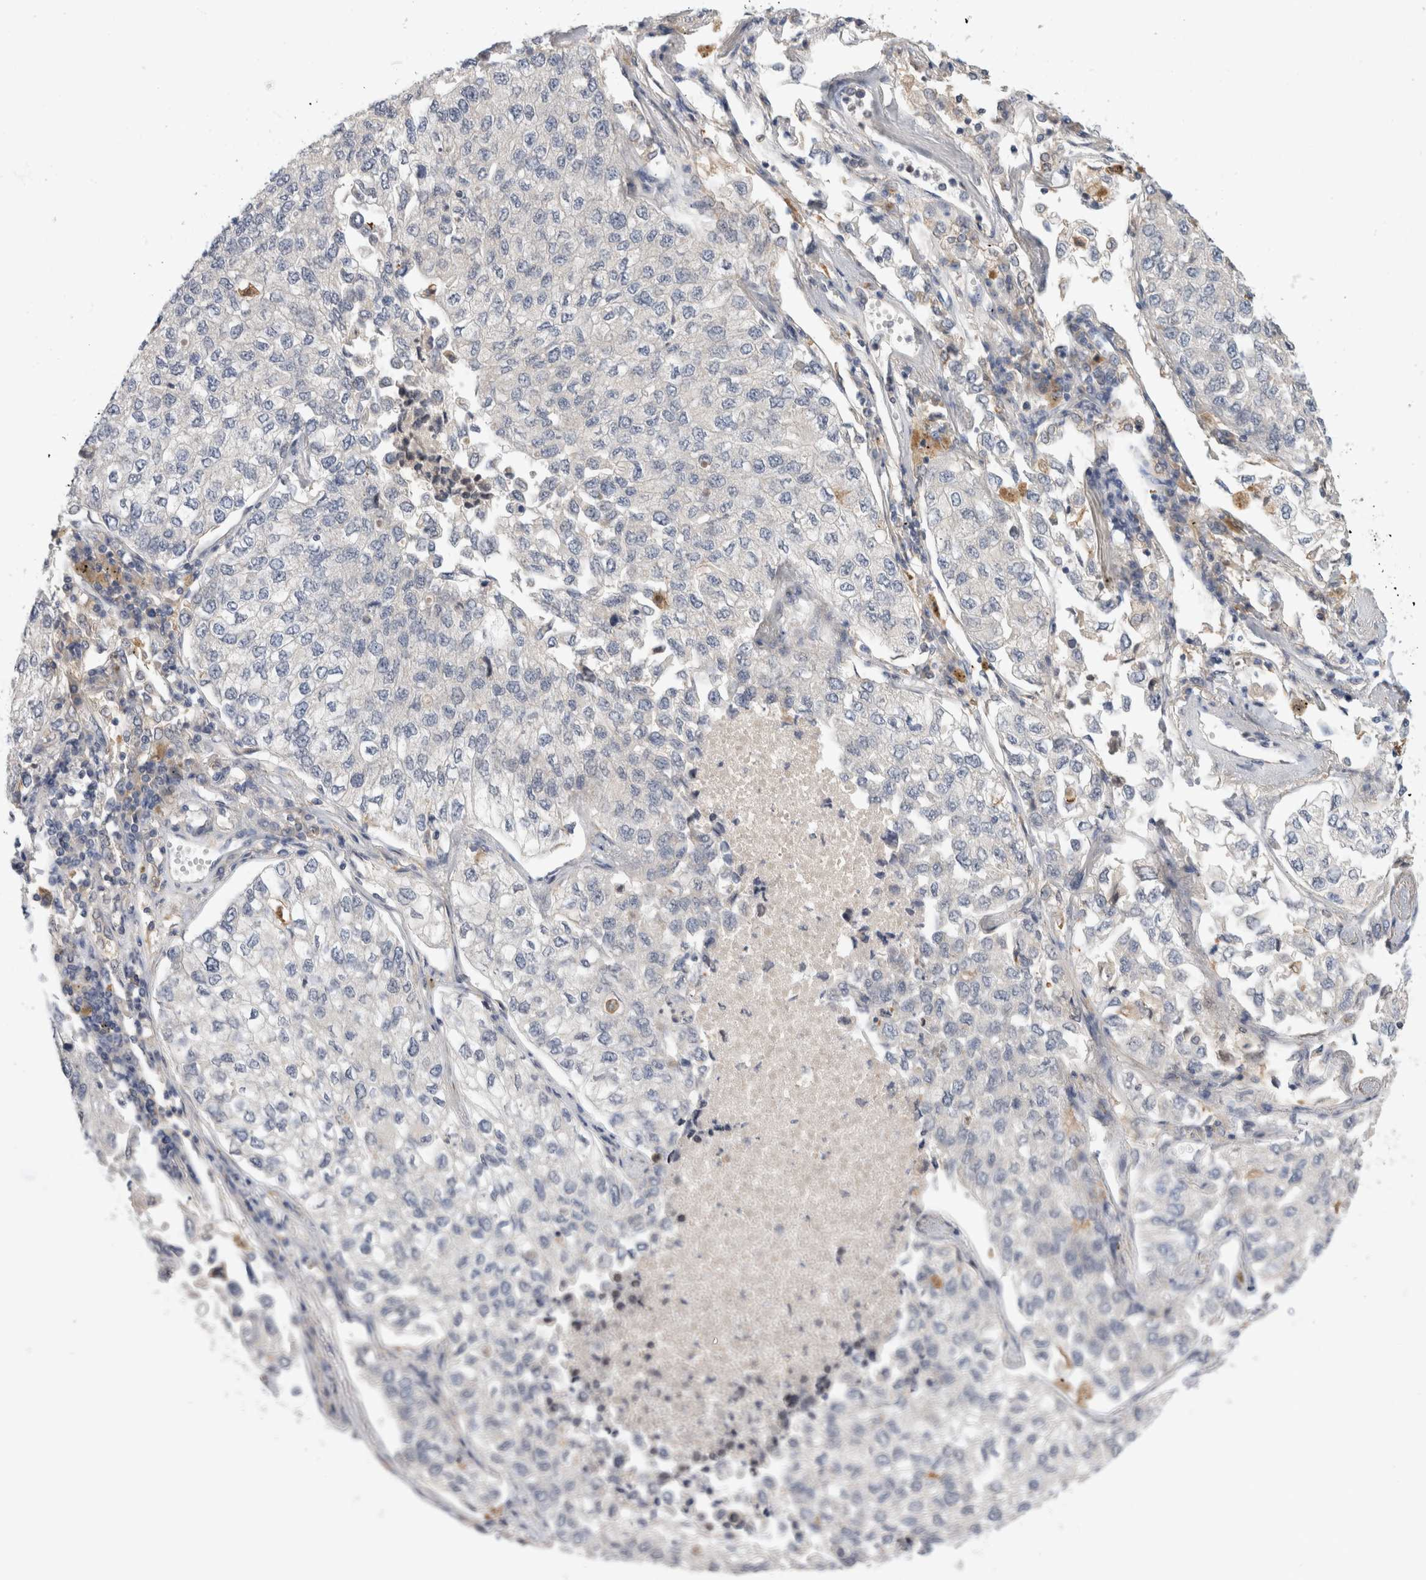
{"staining": {"intensity": "negative", "quantity": "none", "location": "none"}, "tissue": "lung cancer", "cell_type": "Tumor cells", "image_type": "cancer", "snomed": [{"axis": "morphology", "description": "Adenocarcinoma, NOS"}, {"axis": "topography", "description": "Lung"}], "caption": "An image of lung cancer (adenocarcinoma) stained for a protein shows no brown staining in tumor cells.", "gene": "PGM1", "patient": {"sex": "male", "age": 63}}